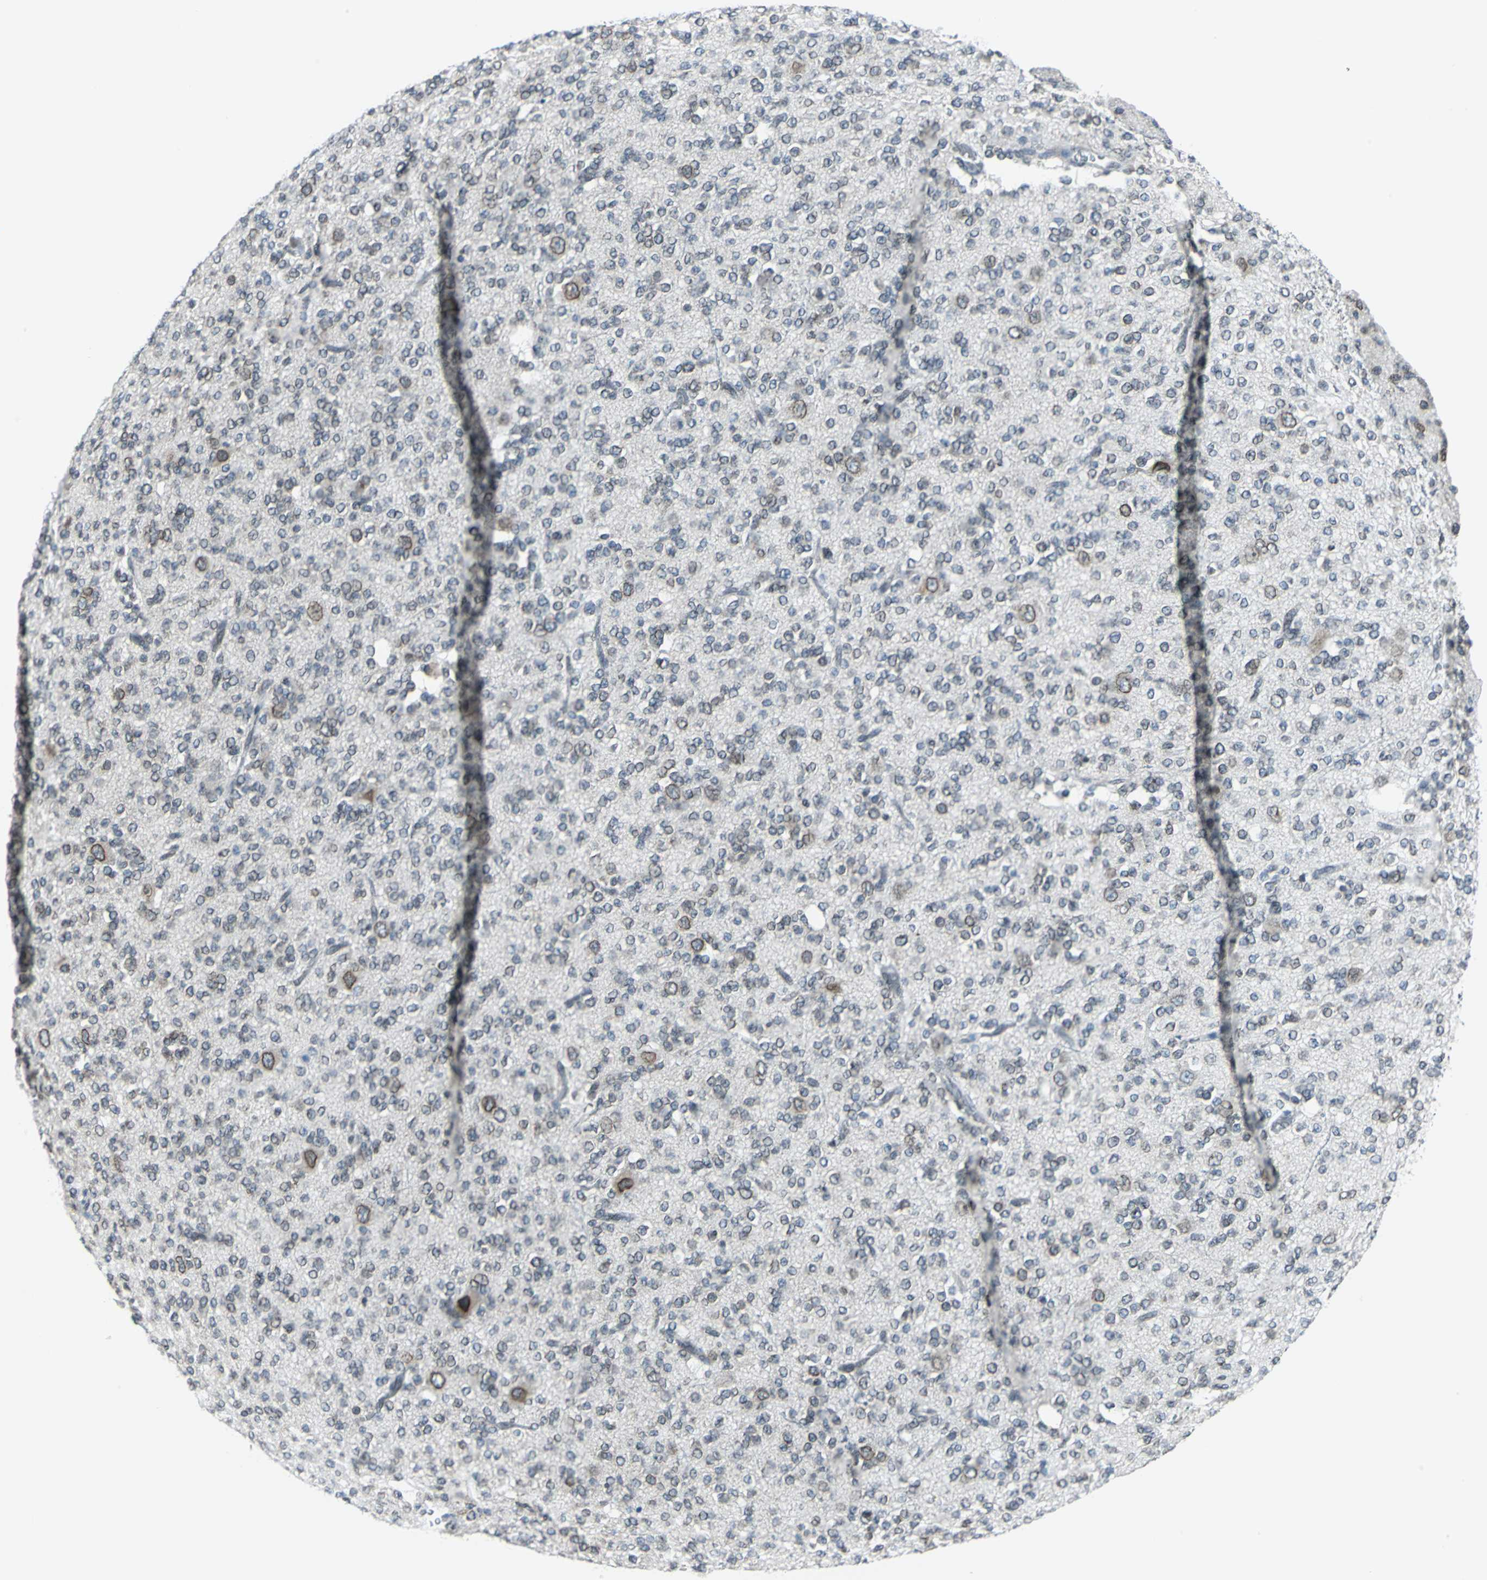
{"staining": {"intensity": "weak", "quantity": "25%-75%", "location": "cytoplasmic/membranous,nuclear"}, "tissue": "glioma", "cell_type": "Tumor cells", "image_type": "cancer", "snomed": [{"axis": "morphology", "description": "Glioma, malignant, Low grade"}, {"axis": "topography", "description": "Brain"}], "caption": "This photomicrograph displays low-grade glioma (malignant) stained with IHC to label a protein in brown. The cytoplasmic/membranous and nuclear of tumor cells show weak positivity for the protein. Nuclei are counter-stained blue.", "gene": "SNUPN", "patient": {"sex": "male", "age": 38}}